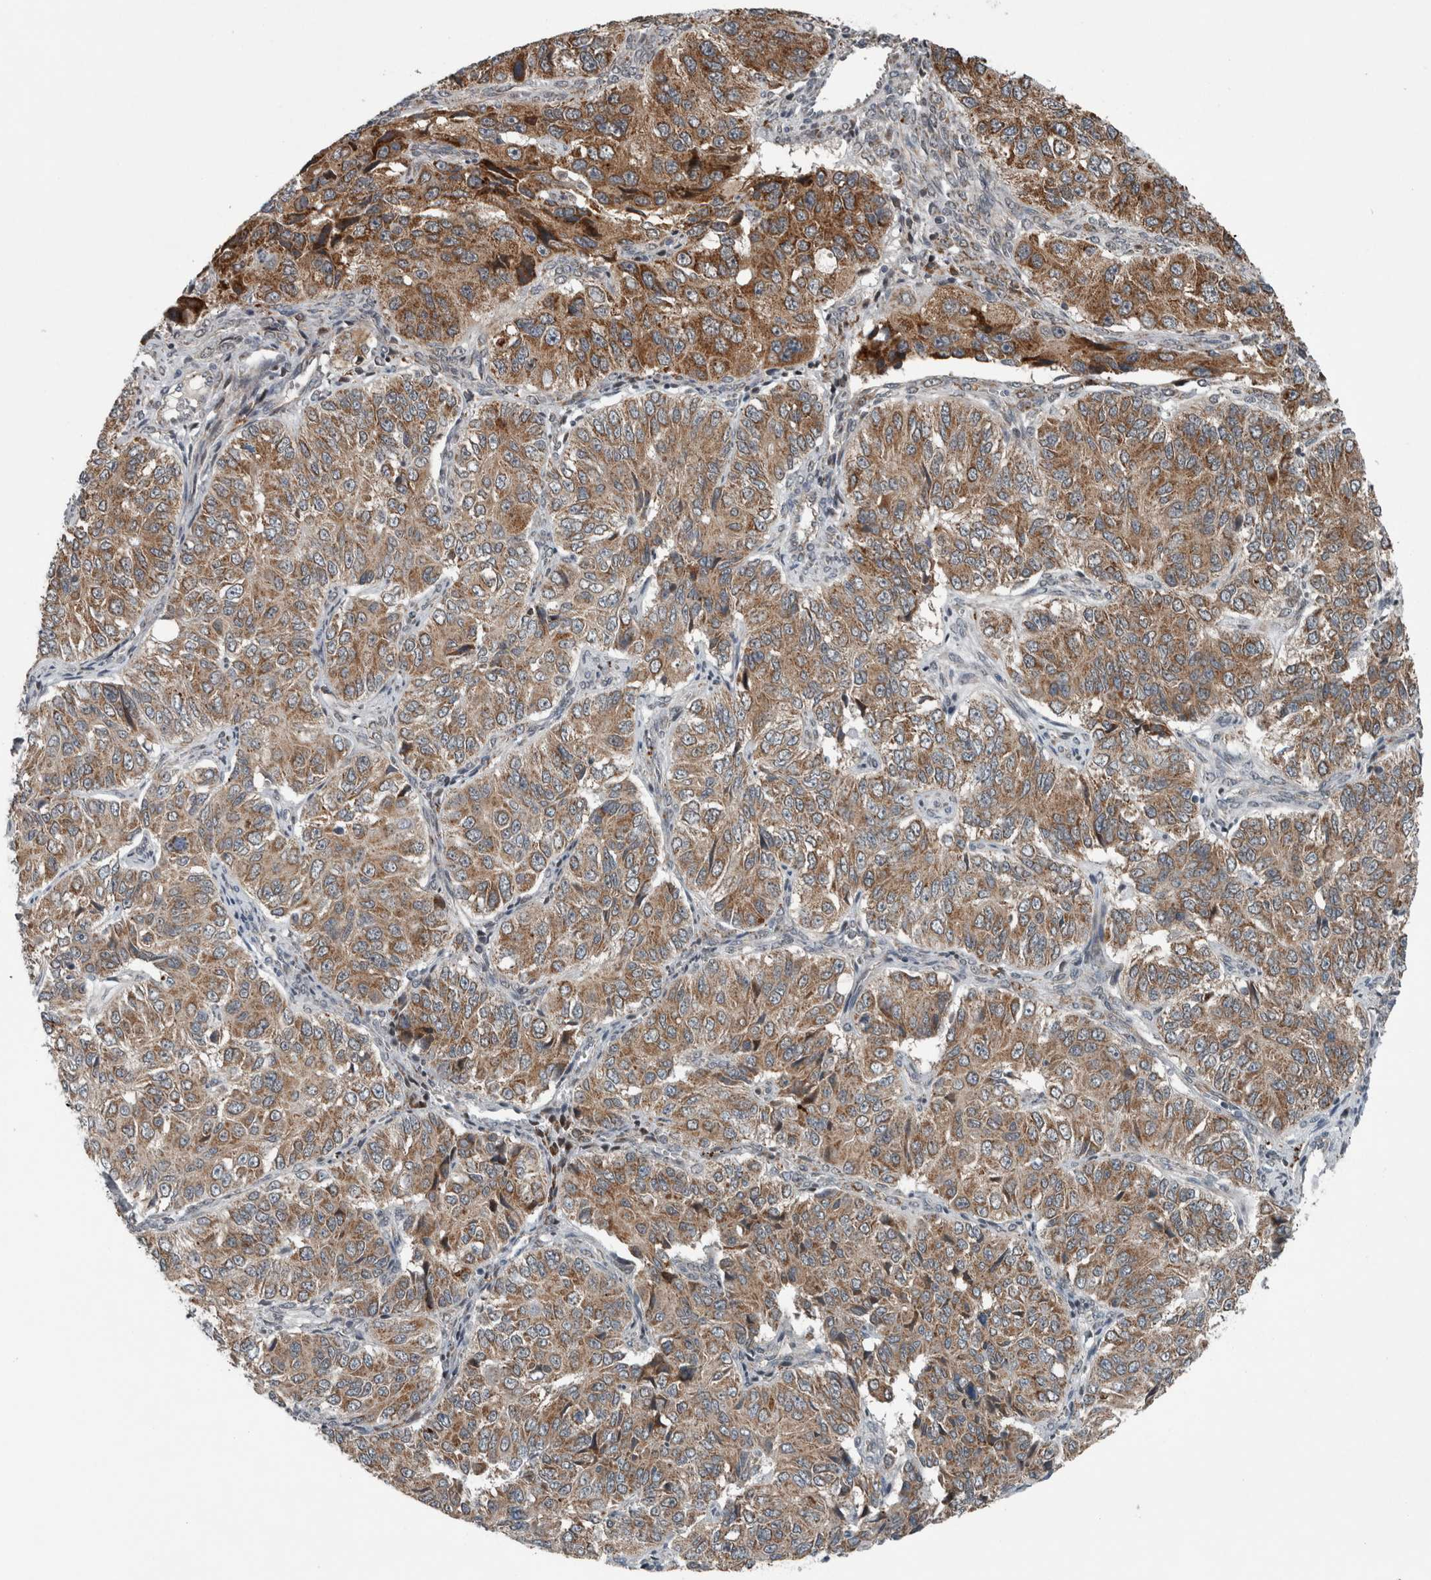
{"staining": {"intensity": "moderate", "quantity": ">75%", "location": "cytoplasmic/membranous"}, "tissue": "ovarian cancer", "cell_type": "Tumor cells", "image_type": "cancer", "snomed": [{"axis": "morphology", "description": "Carcinoma, endometroid"}, {"axis": "topography", "description": "Ovary"}], "caption": "This histopathology image displays ovarian cancer (endometroid carcinoma) stained with immunohistochemistry (IHC) to label a protein in brown. The cytoplasmic/membranous of tumor cells show moderate positivity for the protein. Nuclei are counter-stained blue.", "gene": "GBA2", "patient": {"sex": "female", "age": 51}}